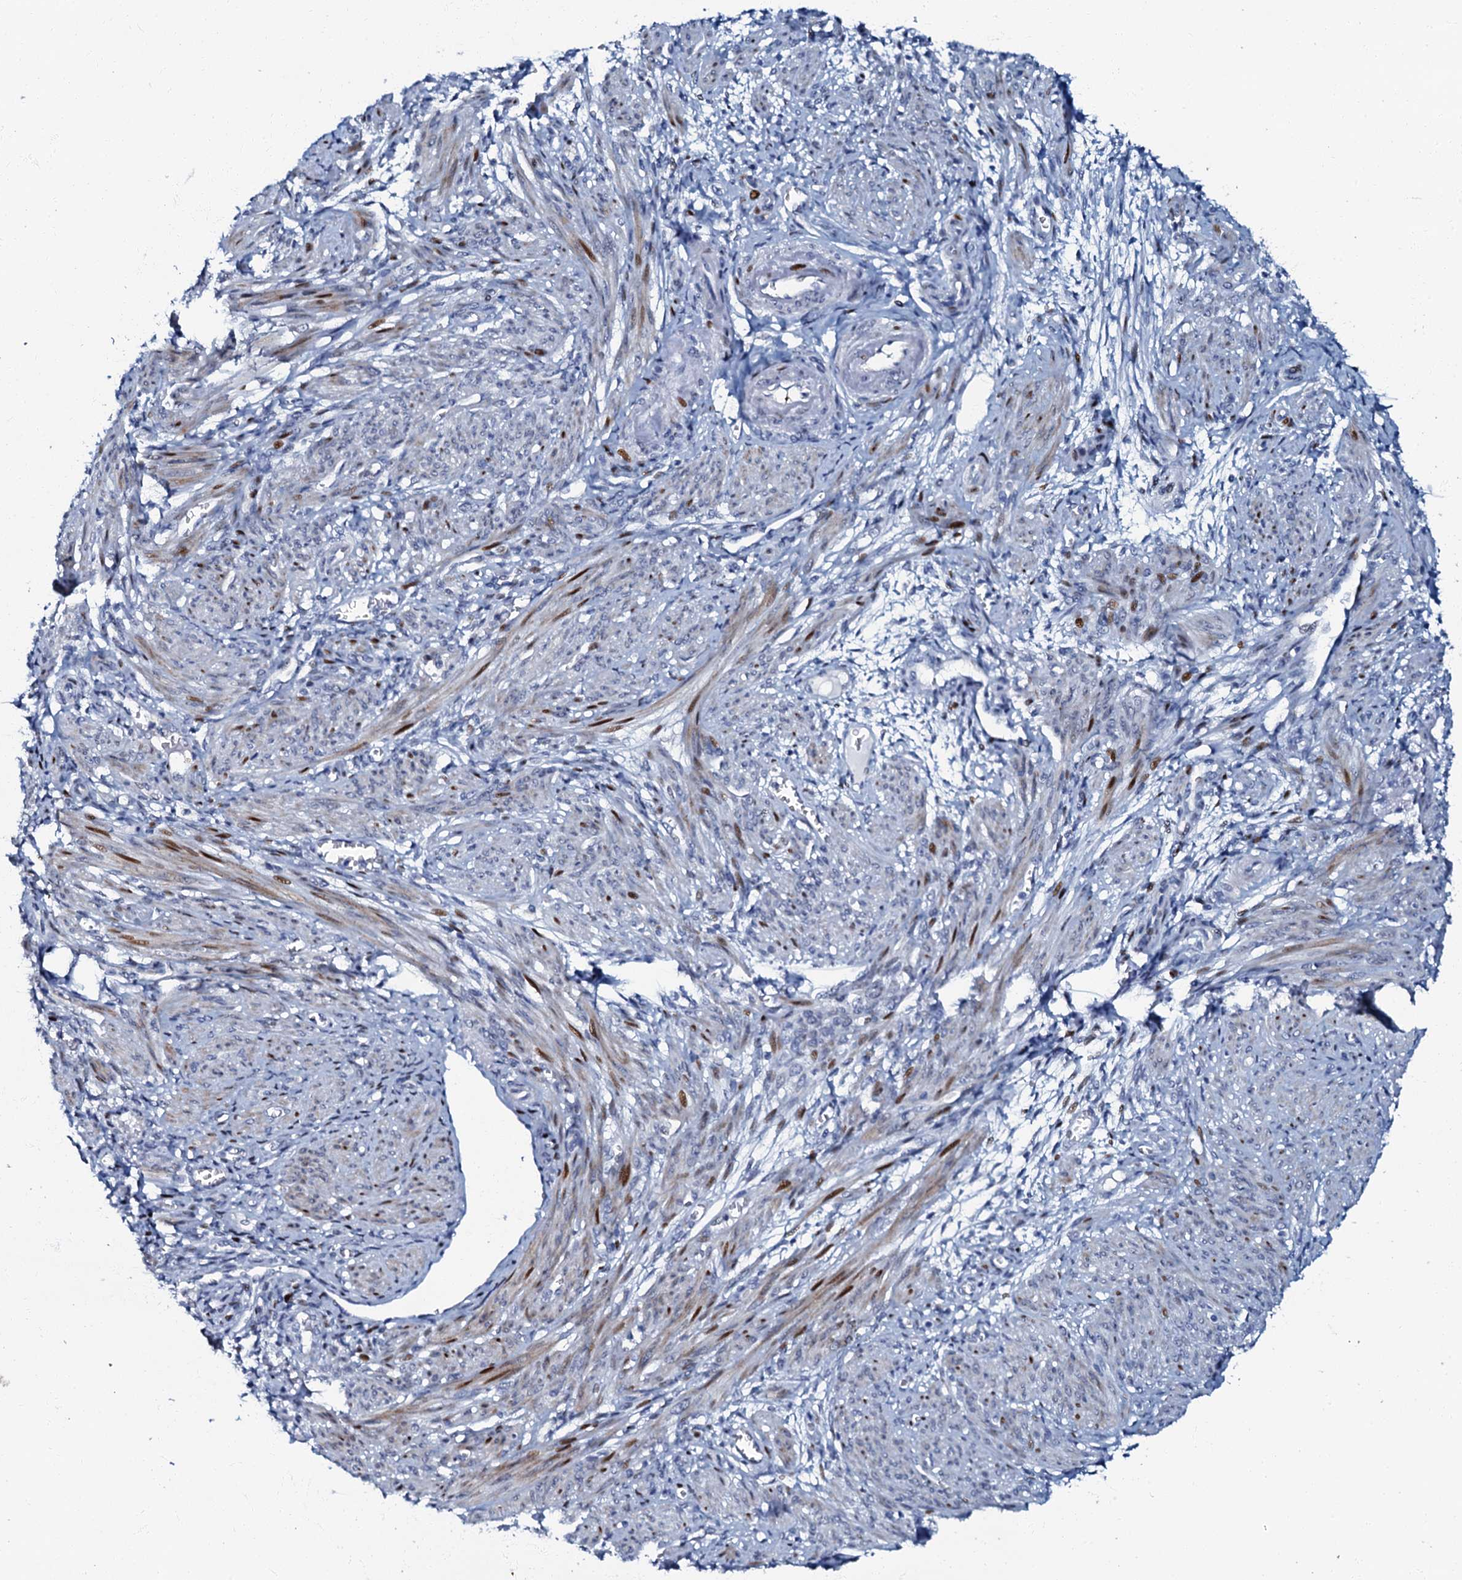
{"staining": {"intensity": "moderate", "quantity": ">75%", "location": "cytoplasmic/membranous,nuclear"}, "tissue": "smooth muscle", "cell_type": "Smooth muscle cells", "image_type": "normal", "snomed": [{"axis": "morphology", "description": "Normal tissue, NOS"}, {"axis": "topography", "description": "Smooth muscle"}], "caption": "Normal smooth muscle was stained to show a protein in brown. There is medium levels of moderate cytoplasmic/membranous,nuclear positivity in approximately >75% of smooth muscle cells. (IHC, brightfield microscopy, high magnification).", "gene": "MFSD5", "patient": {"sex": "female", "age": 39}}